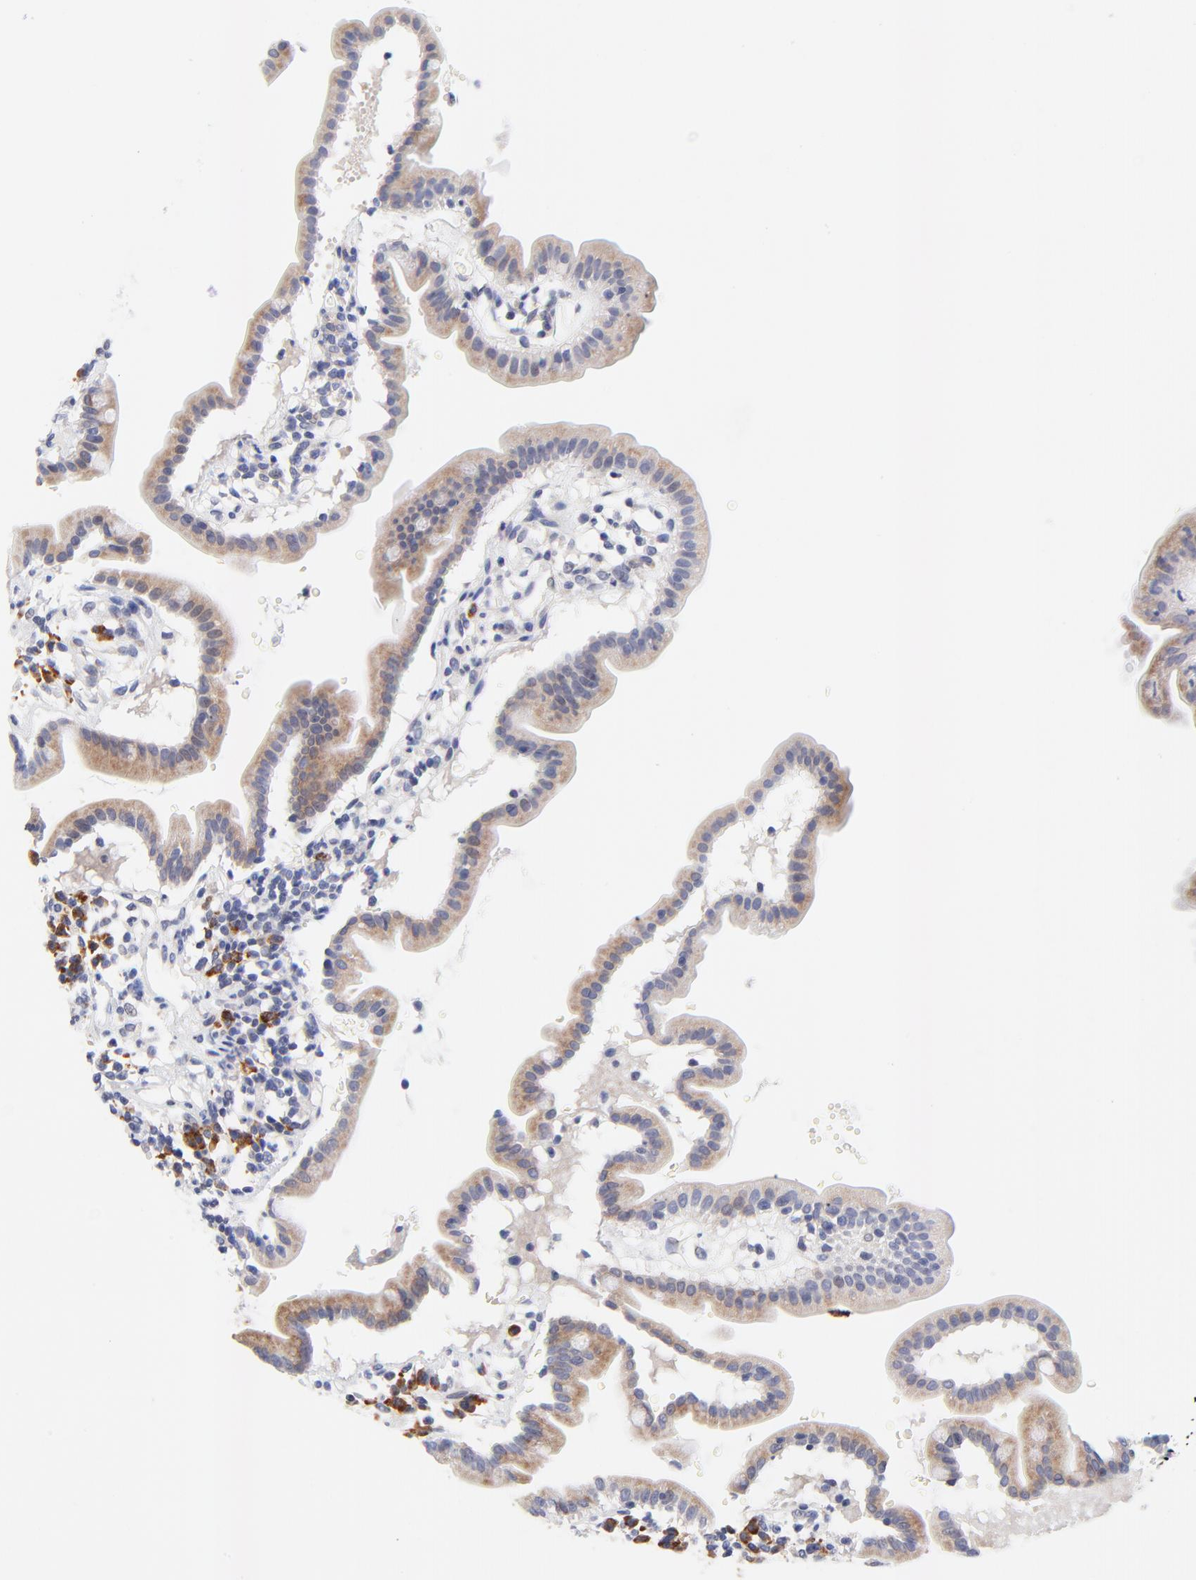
{"staining": {"intensity": "moderate", "quantity": "25%-75%", "location": "cytoplasmic/membranous"}, "tissue": "duodenum", "cell_type": "Glandular cells", "image_type": "normal", "snomed": [{"axis": "morphology", "description": "Normal tissue, NOS"}, {"axis": "topography", "description": "Duodenum"}], "caption": "An image of duodenum stained for a protein demonstrates moderate cytoplasmic/membranous brown staining in glandular cells. (brown staining indicates protein expression, while blue staining denotes nuclei).", "gene": "AFF2", "patient": {"sex": "male", "age": 50}}